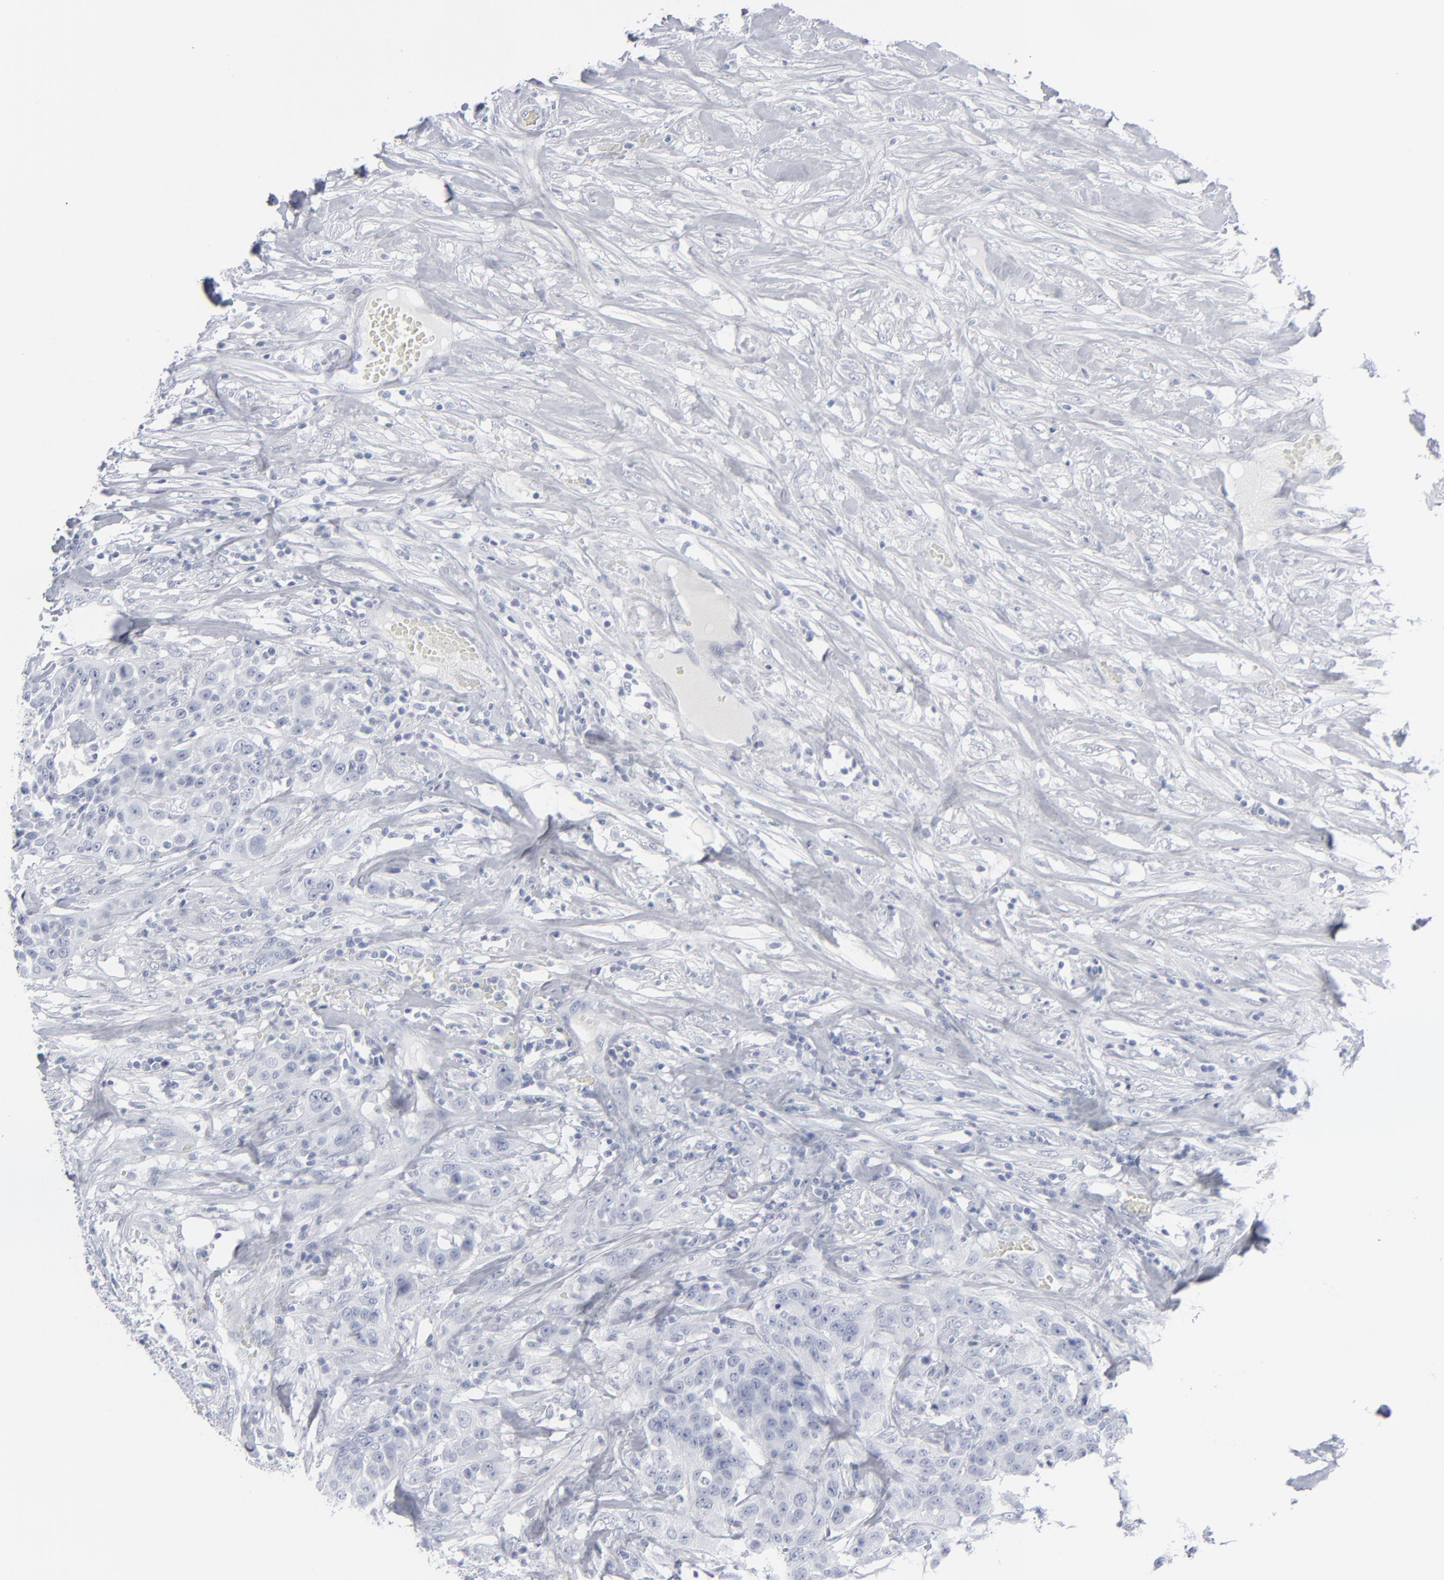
{"staining": {"intensity": "negative", "quantity": "none", "location": "none"}, "tissue": "urothelial cancer", "cell_type": "Tumor cells", "image_type": "cancer", "snomed": [{"axis": "morphology", "description": "Urothelial carcinoma, High grade"}, {"axis": "topography", "description": "Urinary bladder"}], "caption": "Tumor cells show no significant protein expression in urothelial cancer.", "gene": "MSLN", "patient": {"sex": "male", "age": 74}}